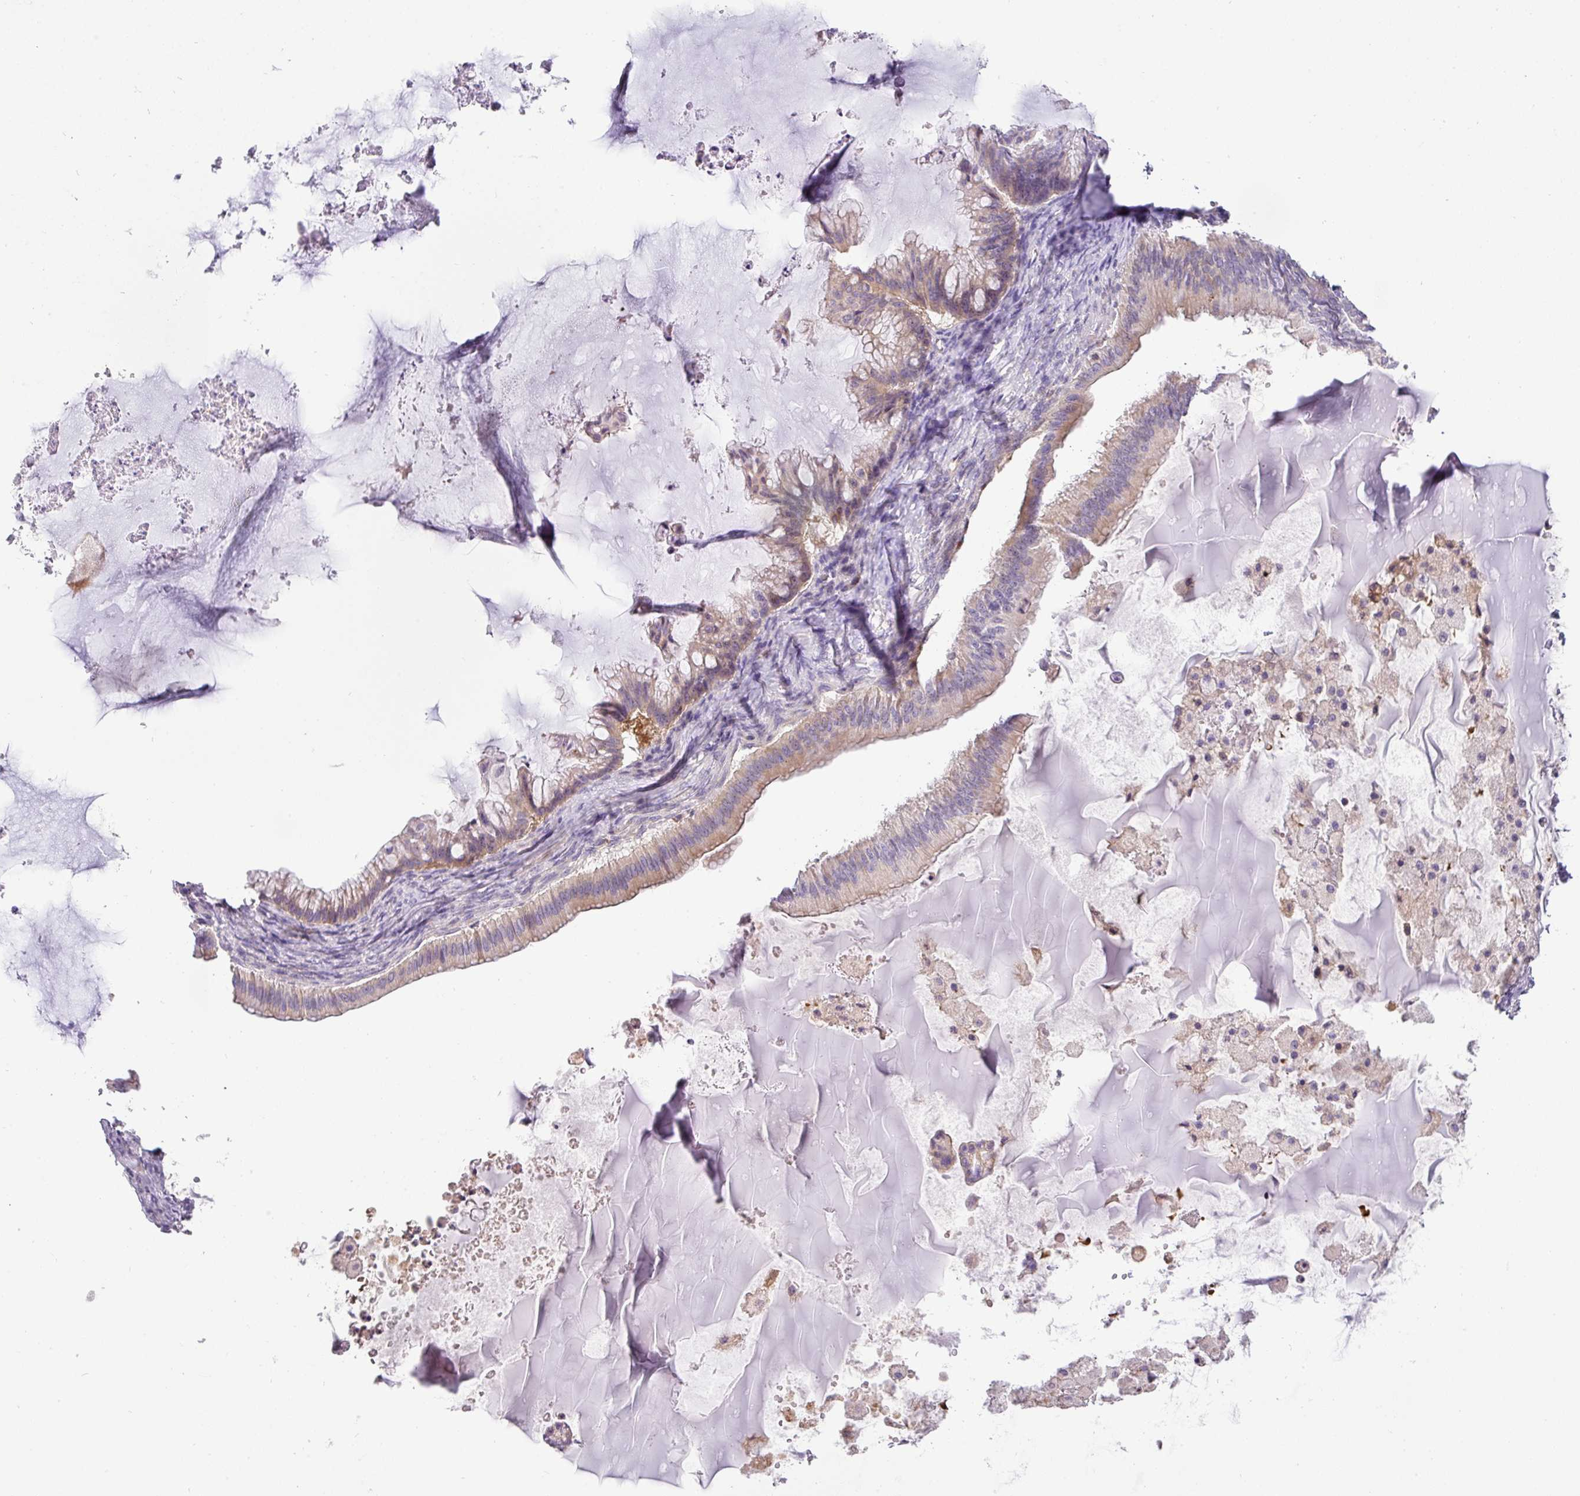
{"staining": {"intensity": "weak", "quantity": ">75%", "location": "cytoplasmic/membranous"}, "tissue": "ovarian cancer", "cell_type": "Tumor cells", "image_type": "cancer", "snomed": [{"axis": "morphology", "description": "Cystadenocarcinoma, mucinous, NOS"}, {"axis": "topography", "description": "Ovary"}], "caption": "Tumor cells show weak cytoplasmic/membranous expression in approximately >75% of cells in ovarian mucinous cystadenocarcinoma.", "gene": "HOXC13", "patient": {"sex": "female", "age": 71}}